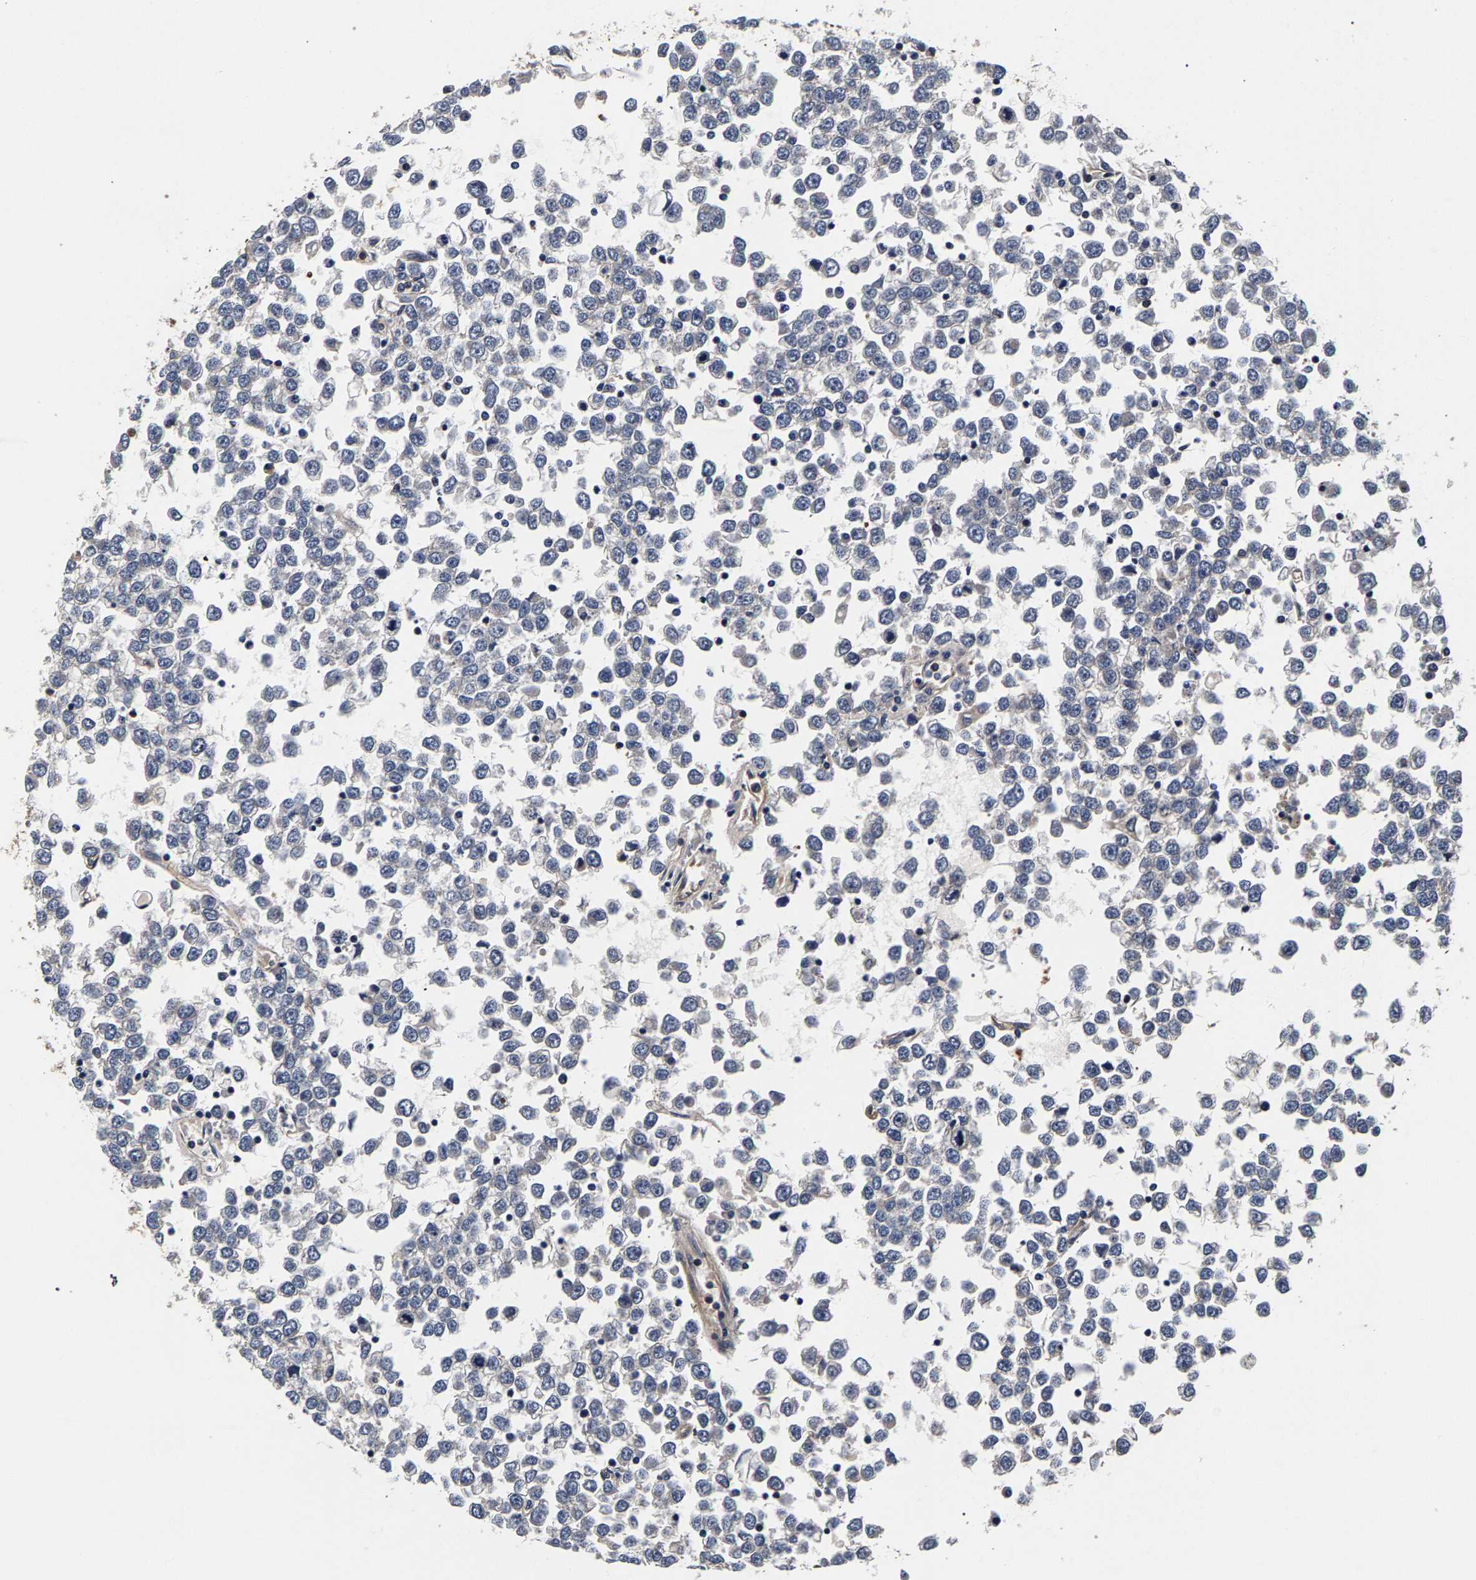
{"staining": {"intensity": "negative", "quantity": "none", "location": "none"}, "tissue": "testis cancer", "cell_type": "Tumor cells", "image_type": "cancer", "snomed": [{"axis": "morphology", "description": "Seminoma, NOS"}, {"axis": "topography", "description": "Testis"}], "caption": "Tumor cells are negative for protein expression in human seminoma (testis). (Immunohistochemistry (ihc), brightfield microscopy, high magnification).", "gene": "MARCHF7", "patient": {"sex": "male", "age": 65}}